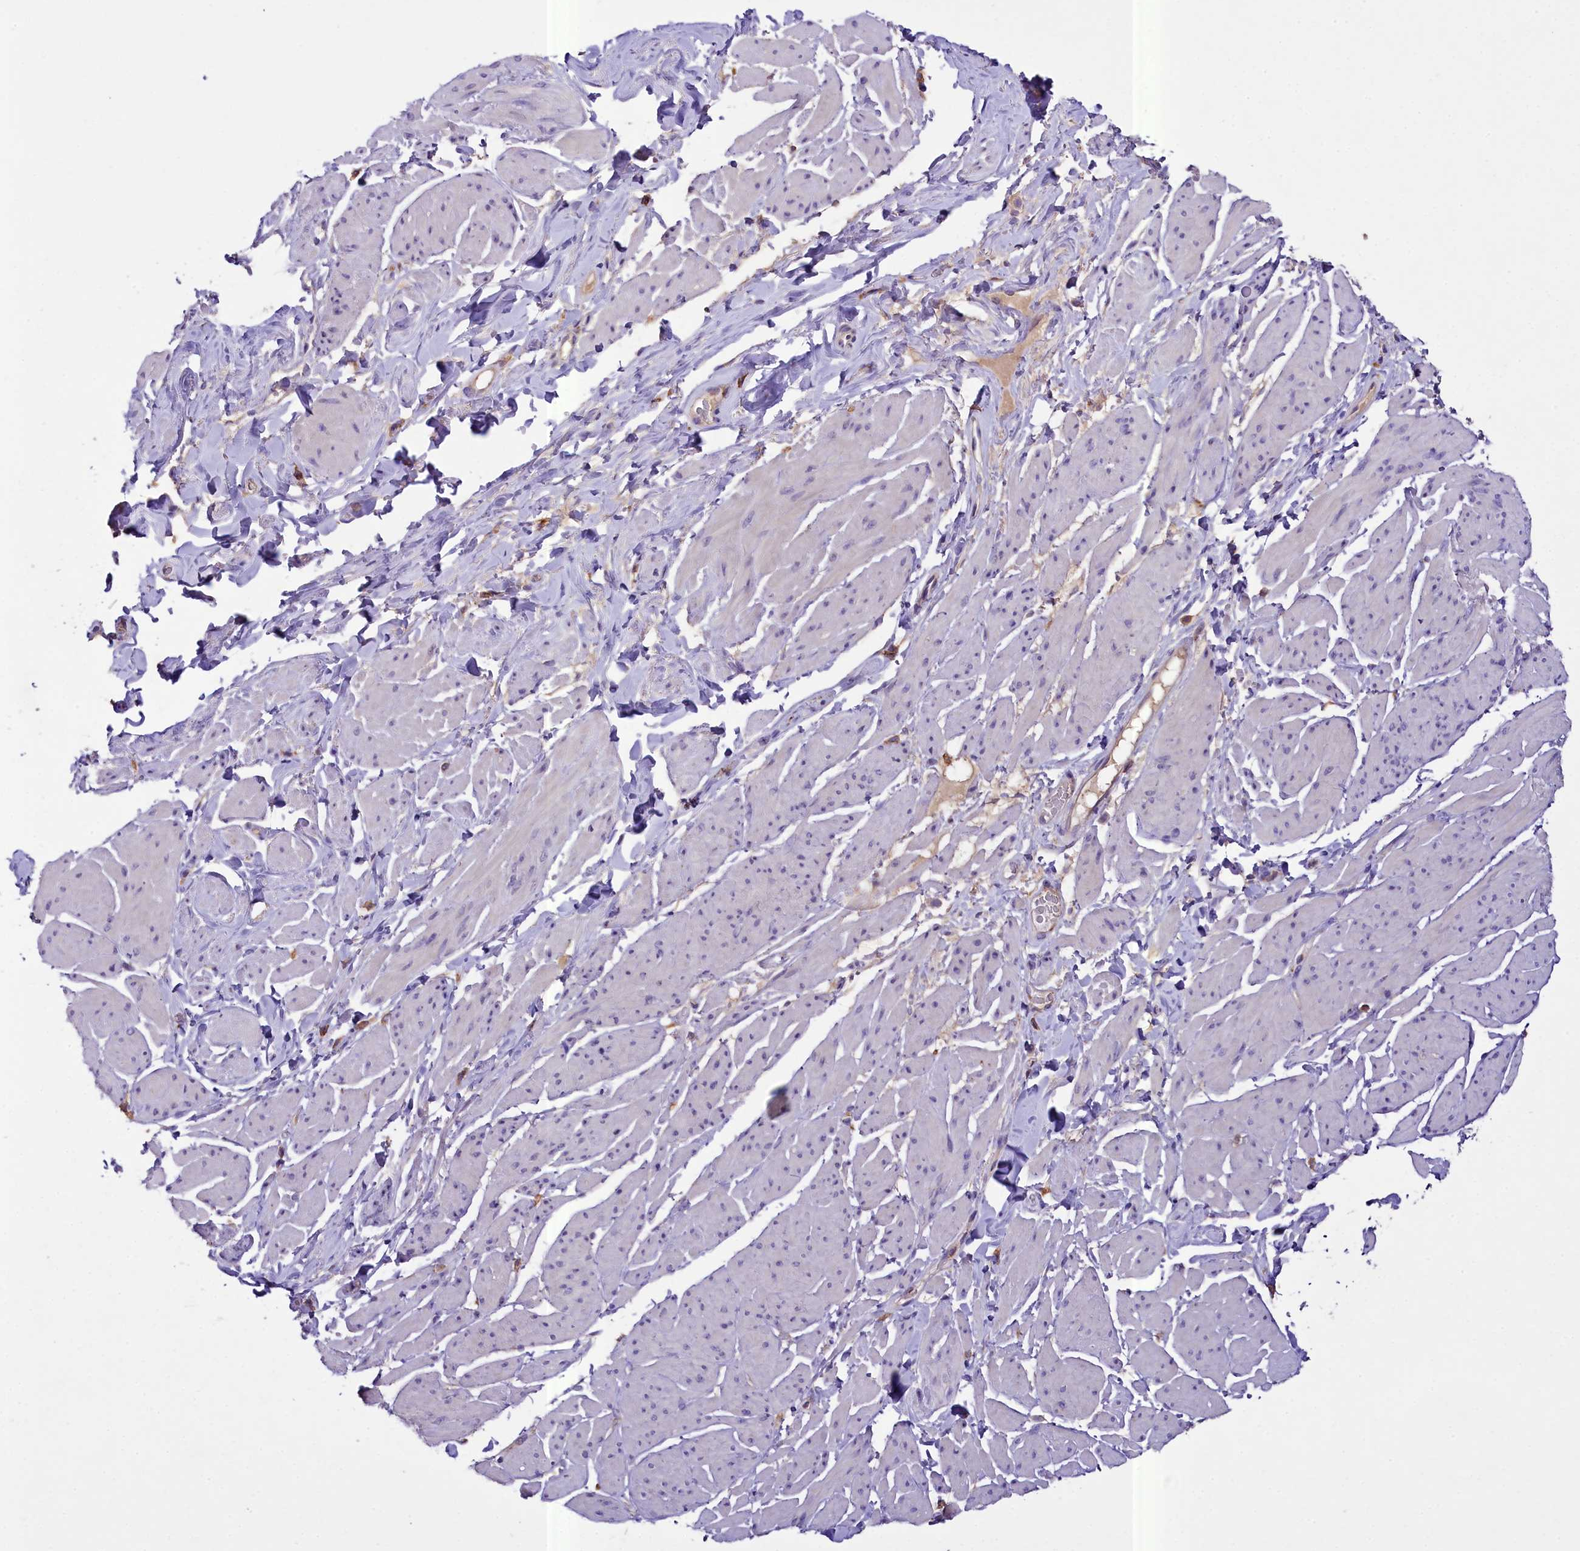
{"staining": {"intensity": "negative", "quantity": "none", "location": "none"}, "tissue": "smooth muscle", "cell_type": "Smooth muscle cells", "image_type": "normal", "snomed": [{"axis": "morphology", "description": "Normal tissue, NOS"}, {"axis": "topography", "description": "Smooth muscle"}, {"axis": "topography", "description": "Peripheral nerve tissue"}], "caption": "This is an immunohistochemistry (IHC) histopathology image of benign smooth muscle. There is no expression in smooth muscle cells.", "gene": "PEMT", "patient": {"sex": "male", "age": 69}}